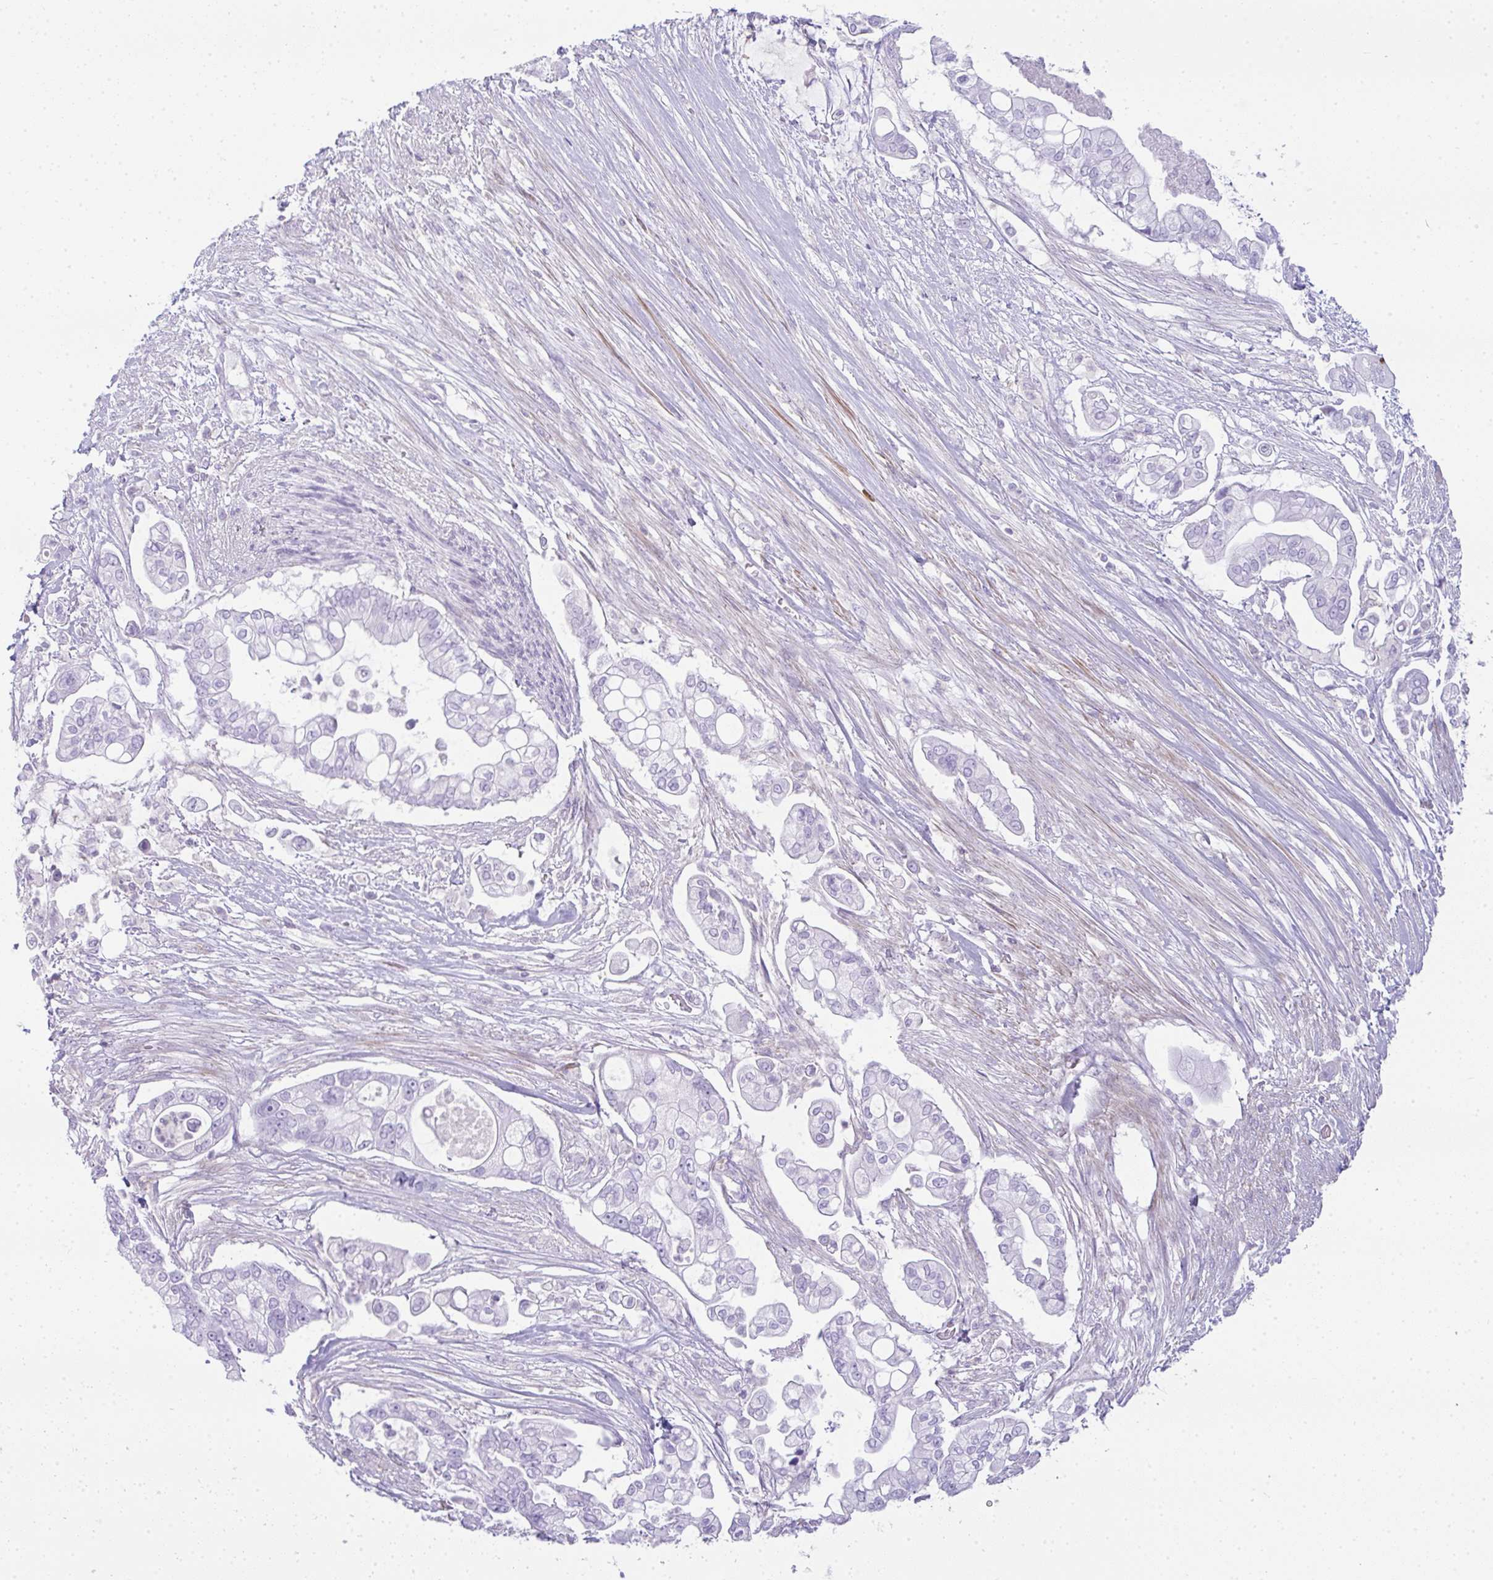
{"staining": {"intensity": "negative", "quantity": "none", "location": "none"}, "tissue": "pancreatic cancer", "cell_type": "Tumor cells", "image_type": "cancer", "snomed": [{"axis": "morphology", "description": "Adenocarcinoma, NOS"}, {"axis": "topography", "description": "Pancreas"}], "caption": "Tumor cells show no significant expression in pancreatic cancer.", "gene": "CDRT15", "patient": {"sex": "female", "age": 69}}